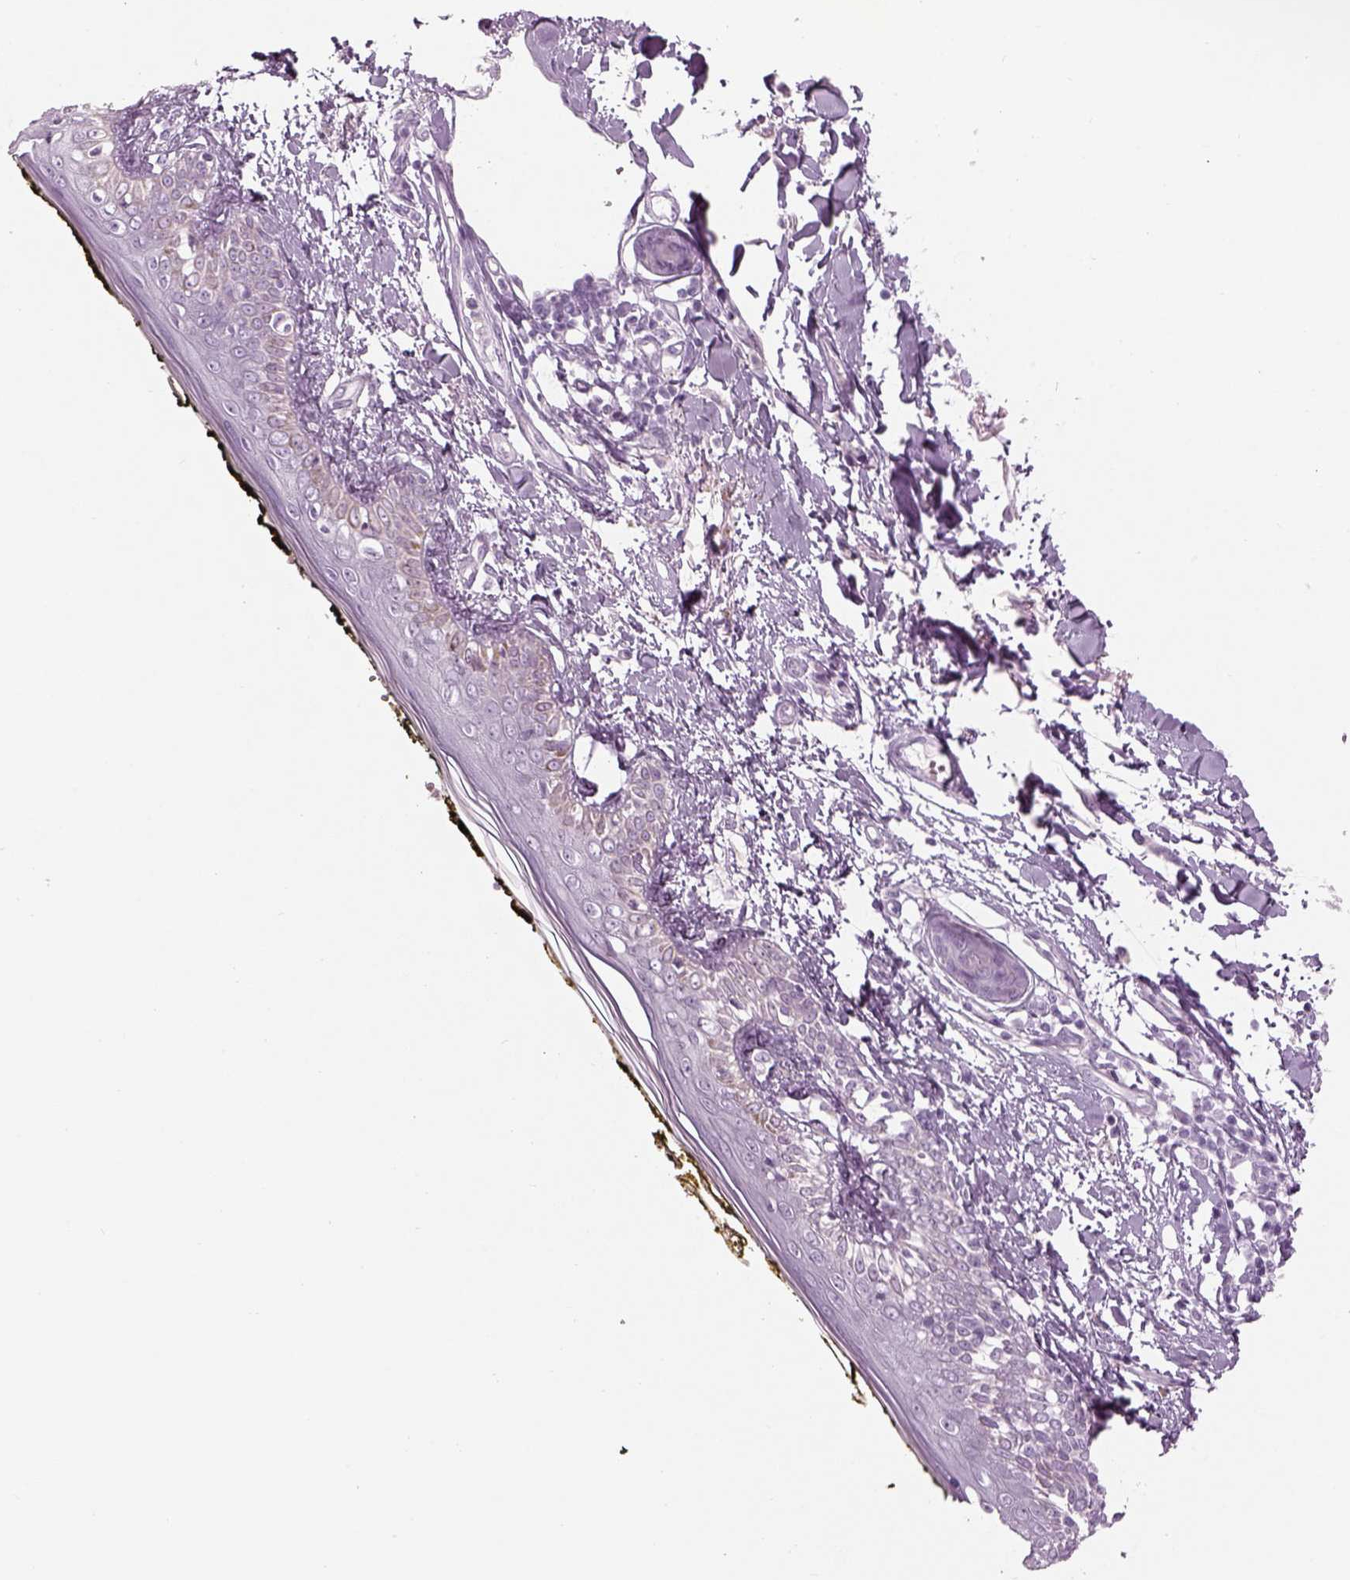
{"staining": {"intensity": "negative", "quantity": "none", "location": "none"}, "tissue": "skin", "cell_type": "Fibroblasts", "image_type": "normal", "snomed": [{"axis": "morphology", "description": "Normal tissue, NOS"}, {"axis": "topography", "description": "Skin"}], "caption": "An immunohistochemistry (IHC) histopathology image of unremarkable skin is shown. There is no staining in fibroblasts of skin. (Stains: DAB immunohistochemistry with hematoxylin counter stain, Microscopy: brightfield microscopy at high magnification).", "gene": "SAG", "patient": {"sex": "male", "age": 76}}